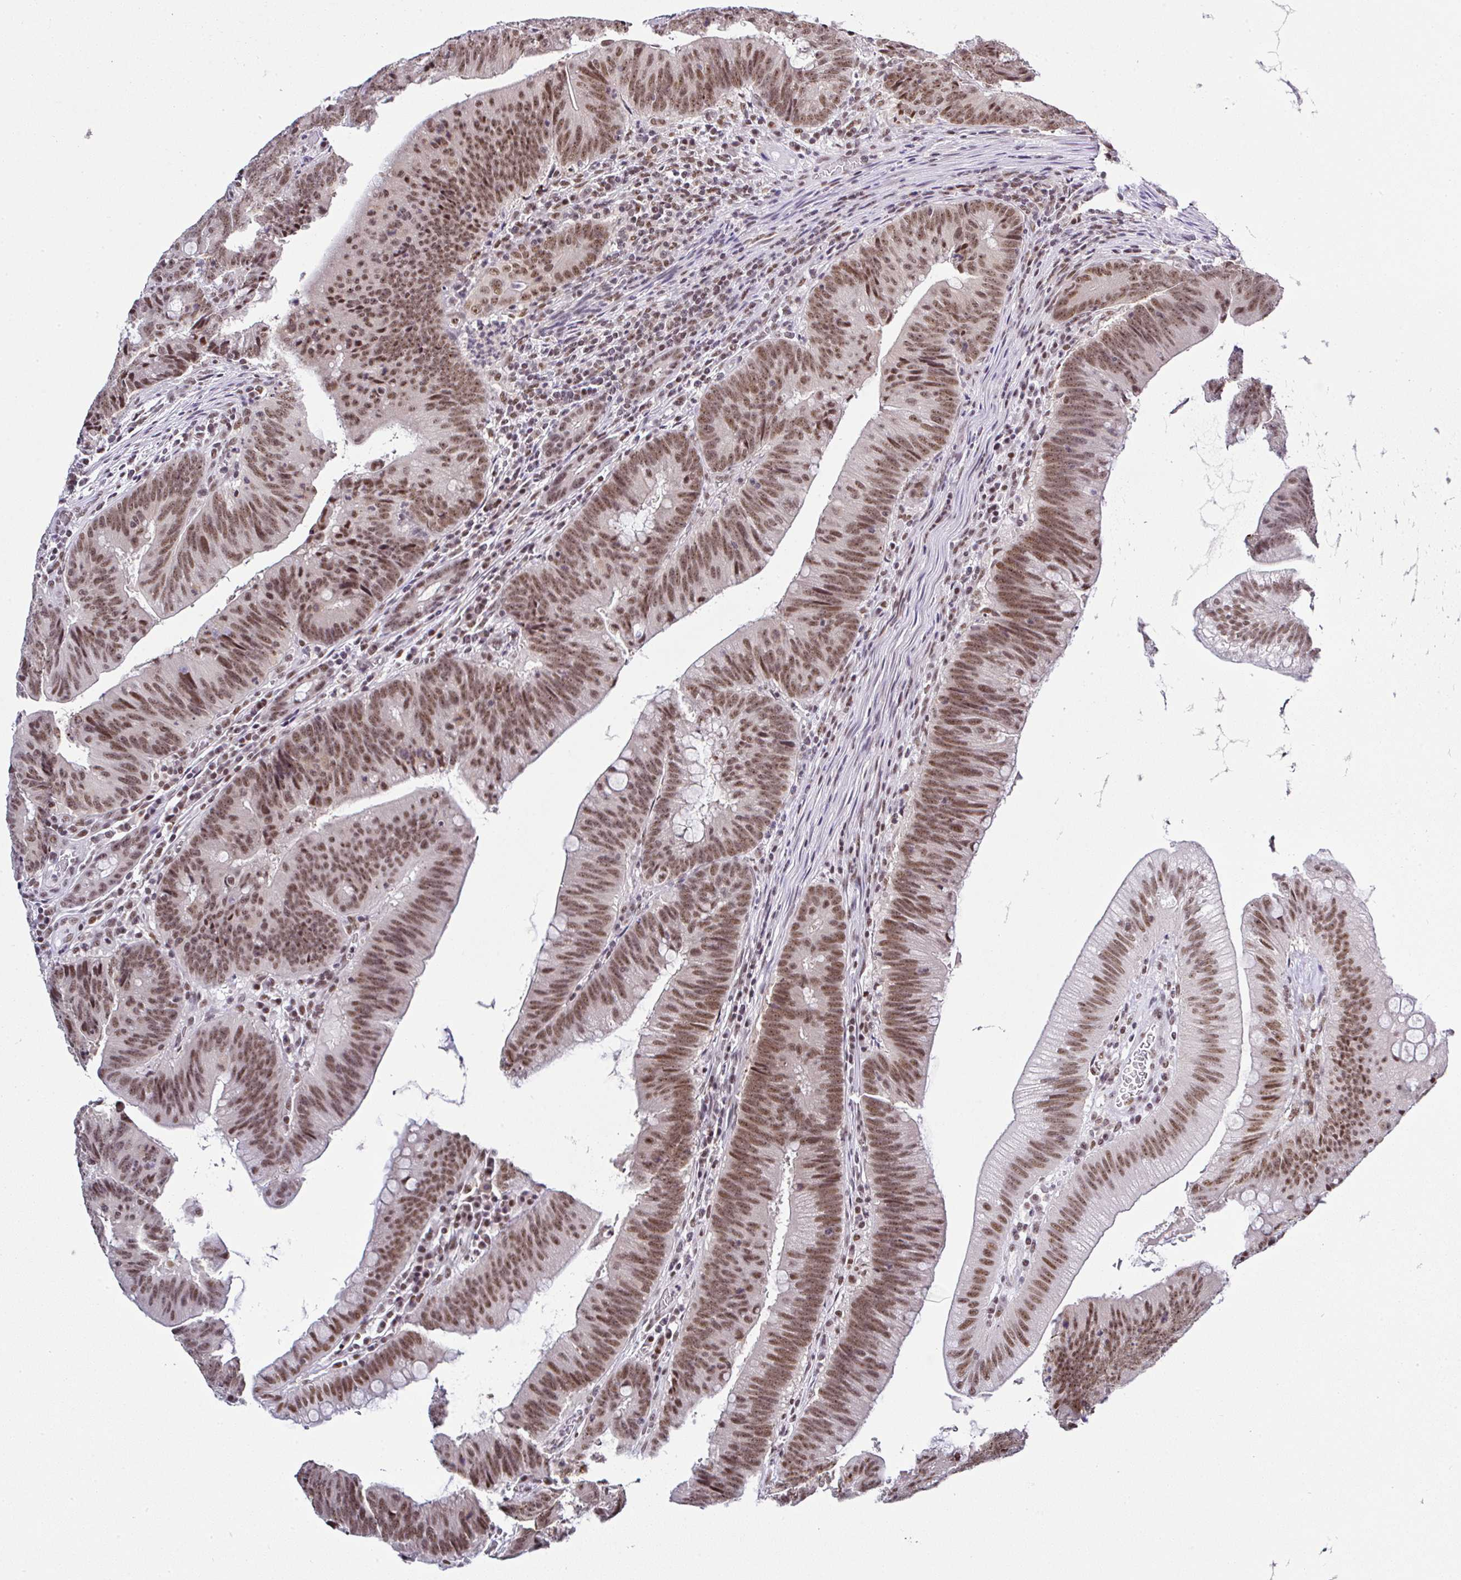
{"staining": {"intensity": "moderate", "quantity": ">75%", "location": "nuclear"}, "tissue": "colorectal cancer", "cell_type": "Tumor cells", "image_type": "cancer", "snomed": [{"axis": "morphology", "description": "Adenocarcinoma, NOS"}, {"axis": "topography", "description": "Colon"}], "caption": "The histopathology image exhibits immunohistochemical staining of colorectal cancer. There is moderate nuclear expression is seen in about >75% of tumor cells.", "gene": "PTPN2", "patient": {"sex": "female", "age": 87}}